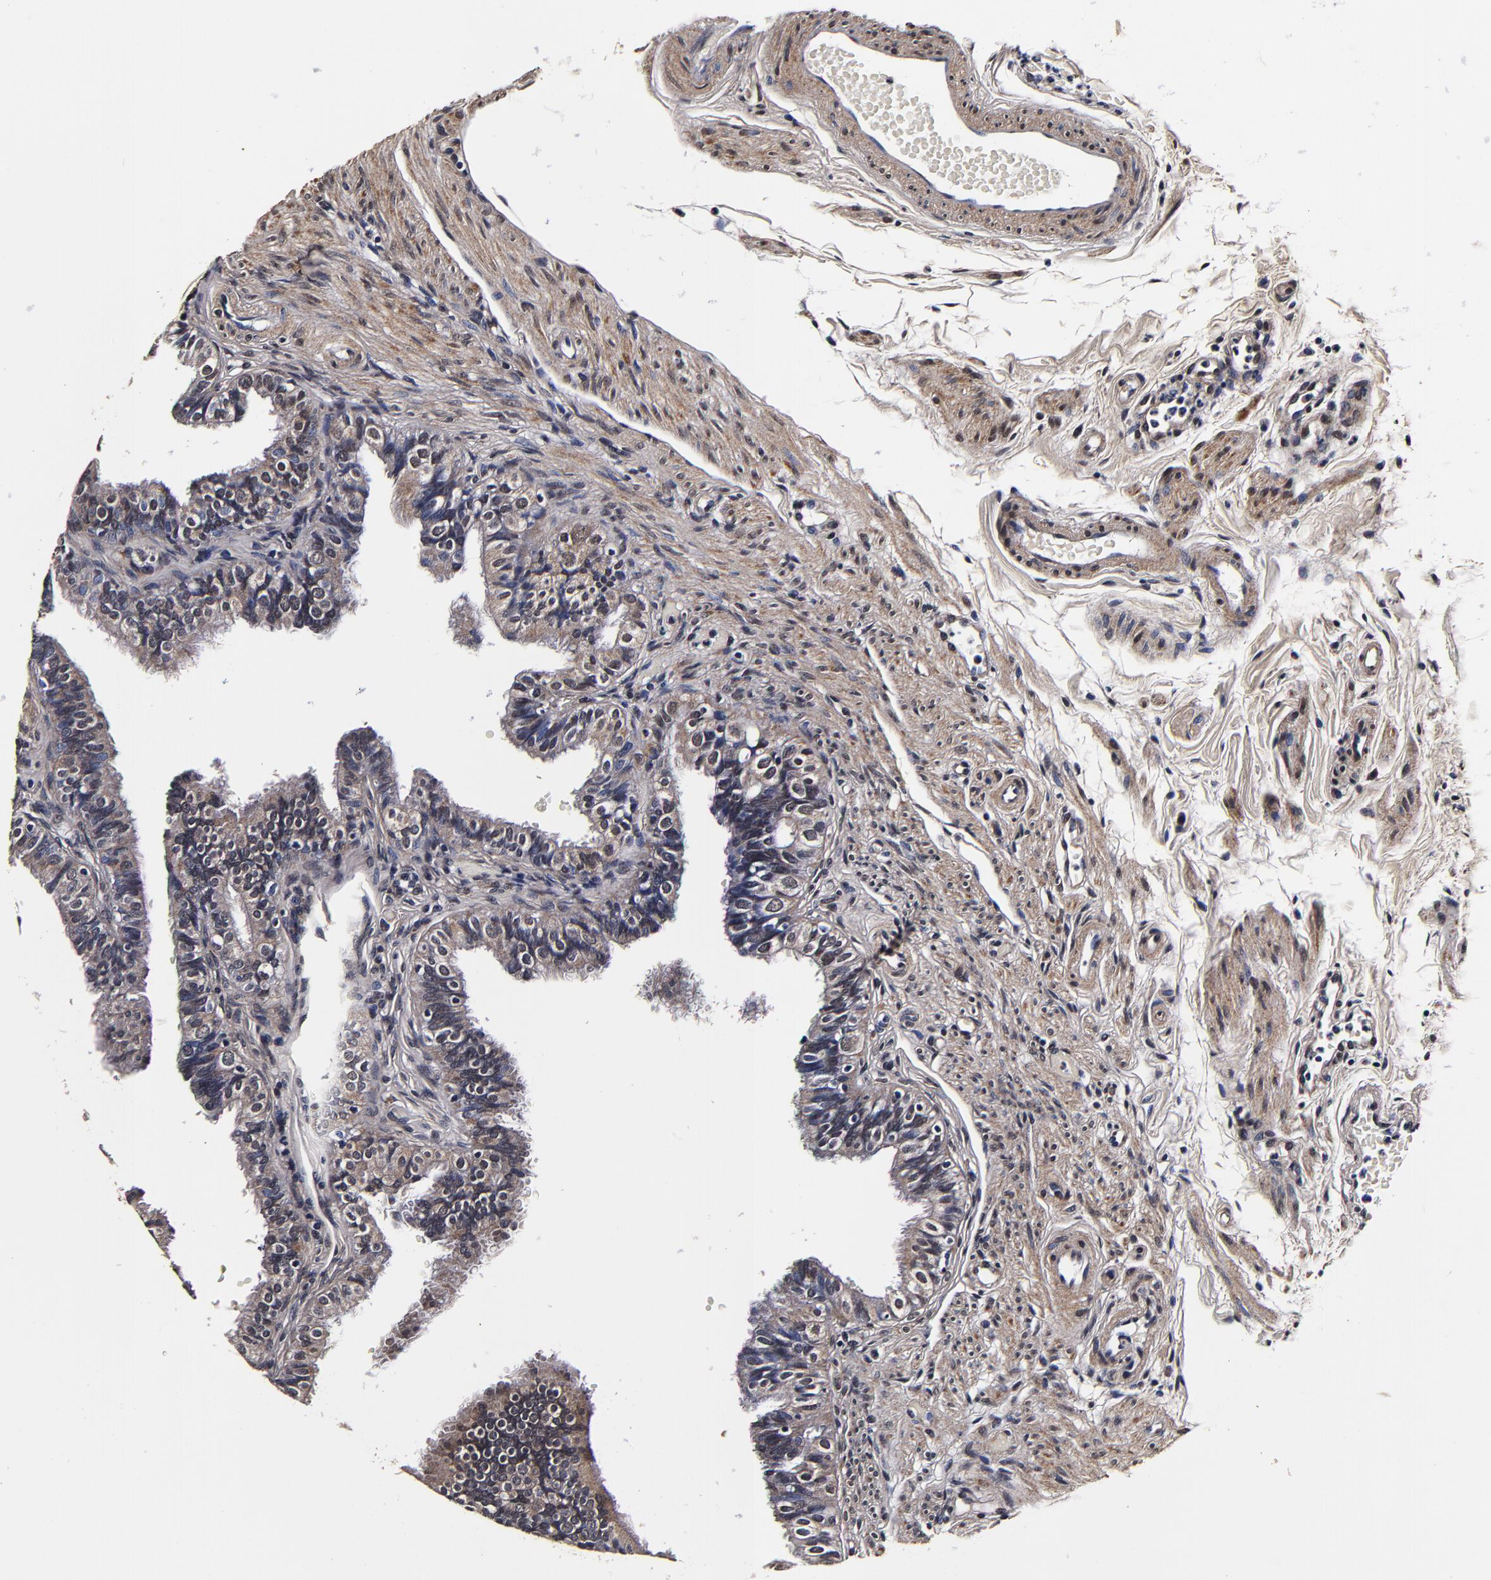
{"staining": {"intensity": "weak", "quantity": ">75%", "location": "cytoplasmic/membranous"}, "tissue": "fallopian tube", "cell_type": "Glandular cells", "image_type": "normal", "snomed": [{"axis": "morphology", "description": "Normal tissue, NOS"}, {"axis": "morphology", "description": "Dermoid, NOS"}, {"axis": "topography", "description": "Fallopian tube"}], "caption": "IHC histopathology image of unremarkable human fallopian tube stained for a protein (brown), which reveals low levels of weak cytoplasmic/membranous staining in approximately >75% of glandular cells.", "gene": "MMP15", "patient": {"sex": "female", "age": 33}}